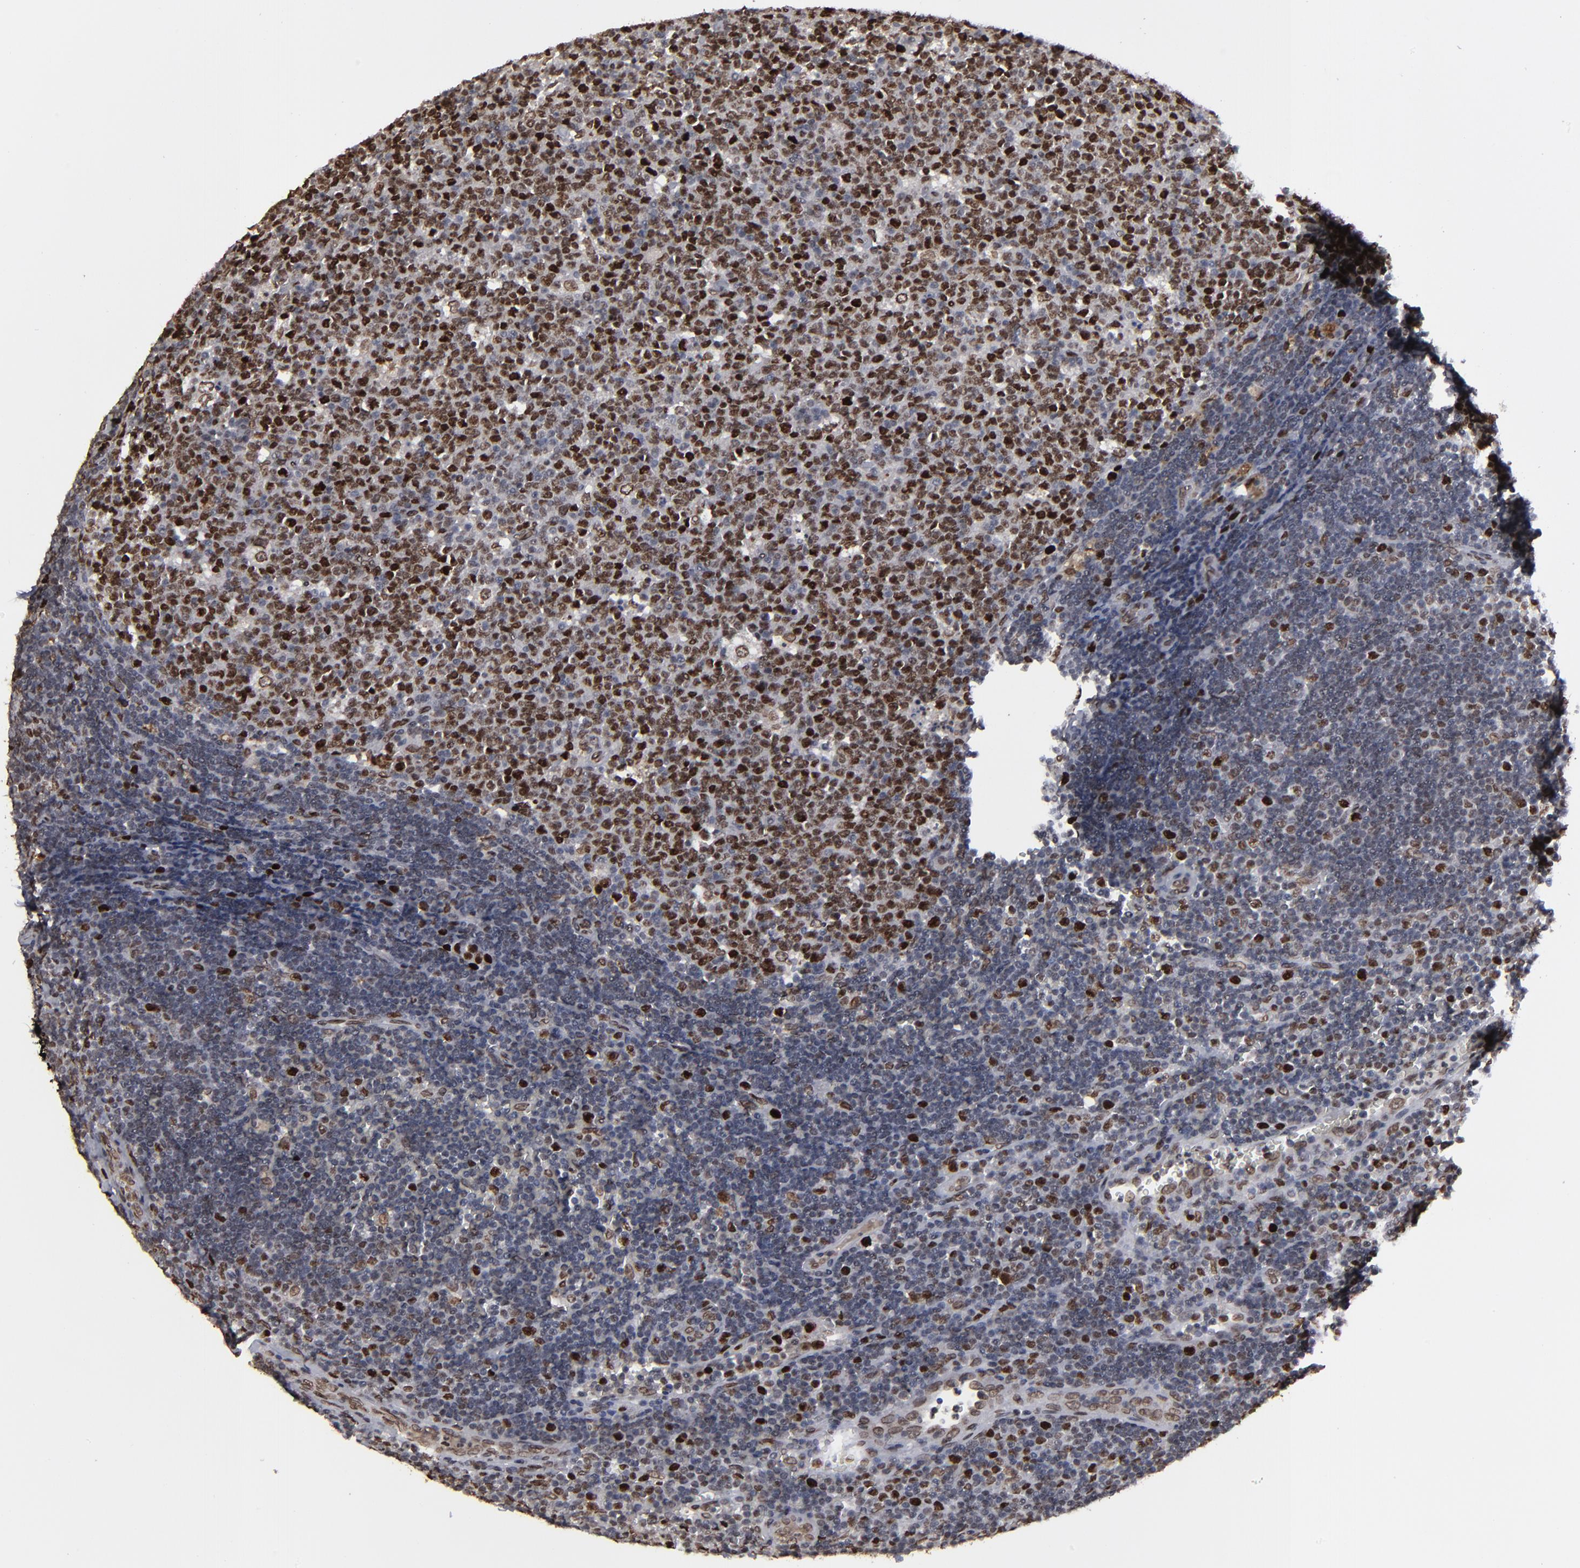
{"staining": {"intensity": "moderate", "quantity": ">75%", "location": "nuclear"}, "tissue": "lymph node", "cell_type": "Germinal center cells", "image_type": "normal", "snomed": [{"axis": "morphology", "description": "Normal tissue, NOS"}, {"axis": "topography", "description": "Lymph node"}, {"axis": "topography", "description": "Salivary gland"}], "caption": "Approximately >75% of germinal center cells in normal lymph node exhibit moderate nuclear protein staining as visualized by brown immunohistochemical staining.", "gene": "BAZ1A", "patient": {"sex": "male", "age": 8}}